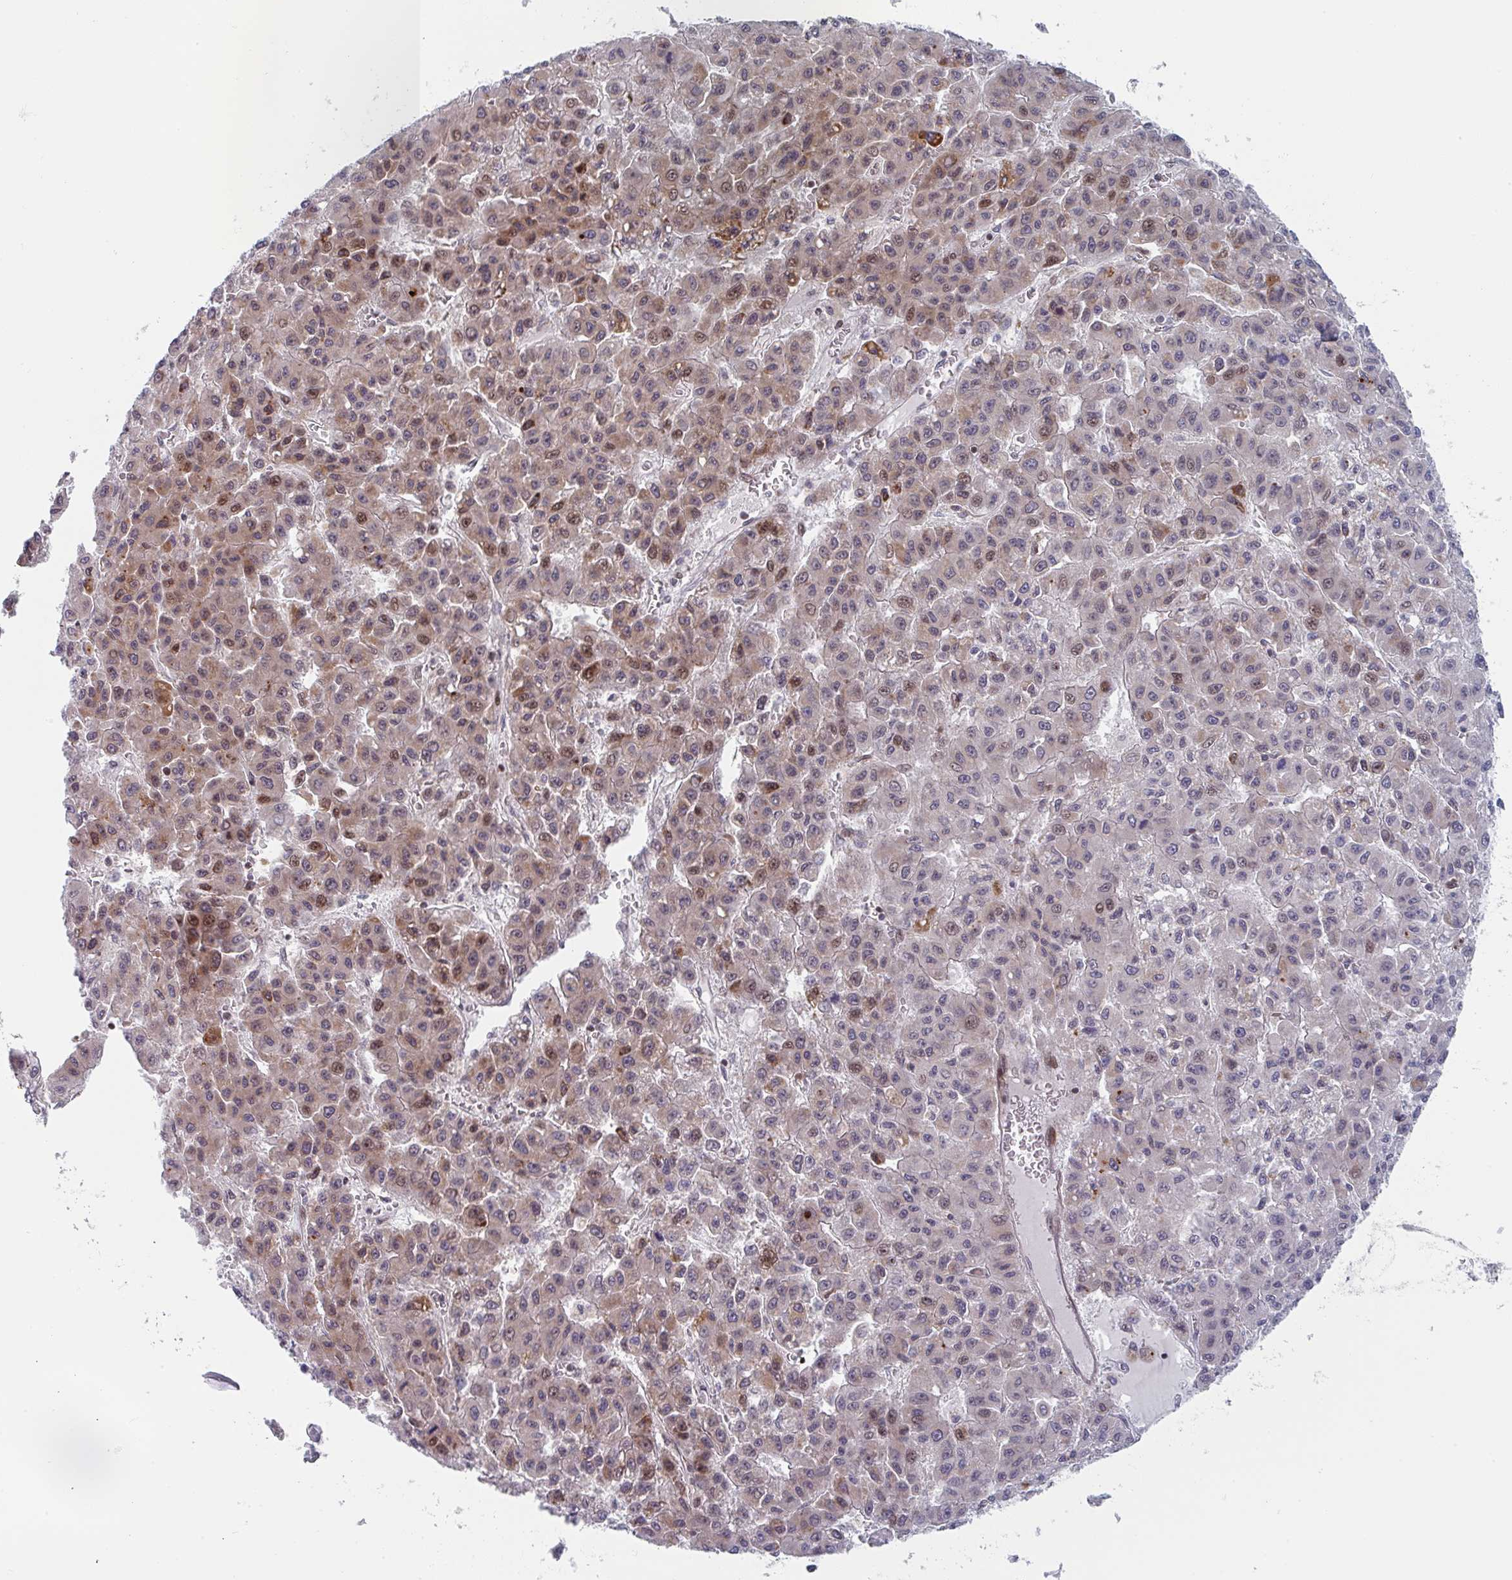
{"staining": {"intensity": "weak", "quantity": "25%-75%", "location": "cytoplasmic/membranous,nuclear"}, "tissue": "liver cancer", "cell_type": "Tumor cells", "image_type": "cancer", "snomed": [{"axis": "morphology", "description": "Carcinoma, Hepatocellular, NOS"}, {"axis": "topography", "description": "Liver"}], "caption": "The immunohistochemical stain labels weak cytoplasmic/membranous and nuclear positivity in tumor cells of liver cancer tissue.", "gene": "PRKCH", "patient": {"sex": "male", "age": 70}}